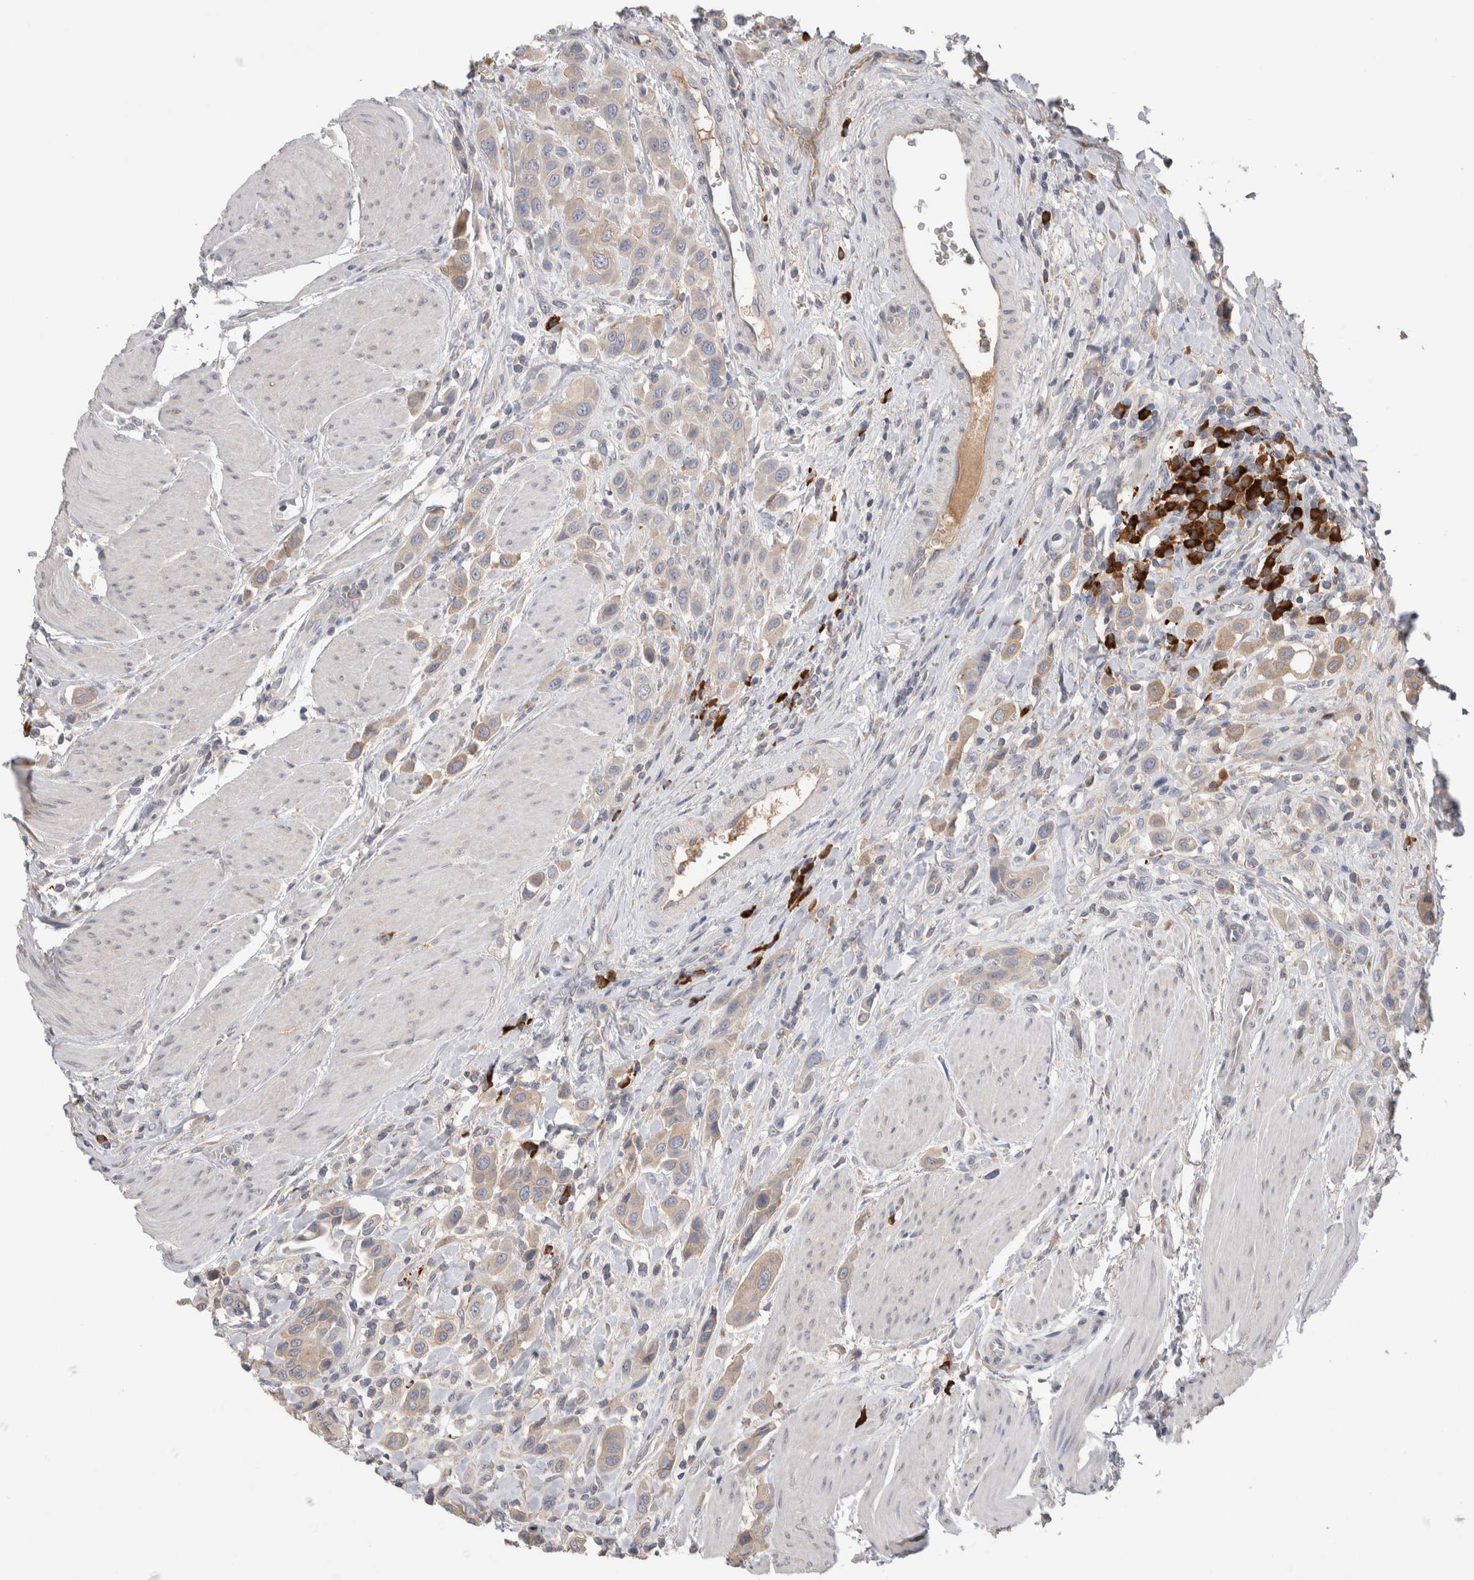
{"staining": {"intensity": "weak", "quantity": "<25%", "location": "cytoplasmic/membranous"}, "tissue": "urothelial cancer", "cell_type": "Tumor cells", "image_type": "cancer", "snomed": [{"axis": "morphology", "description": "Urothelial carcinoma, High grade"}, {"axis": "topography", "description": "Urinary bladder"}], "caption": "Human high-grade urothelial carcinoma stained for a protein using immunohistochemistry (IHC) exhibits no expression in tumor cells.", "gene": "PPP3CC", "patient": {"sex": "male", "age": 50}}